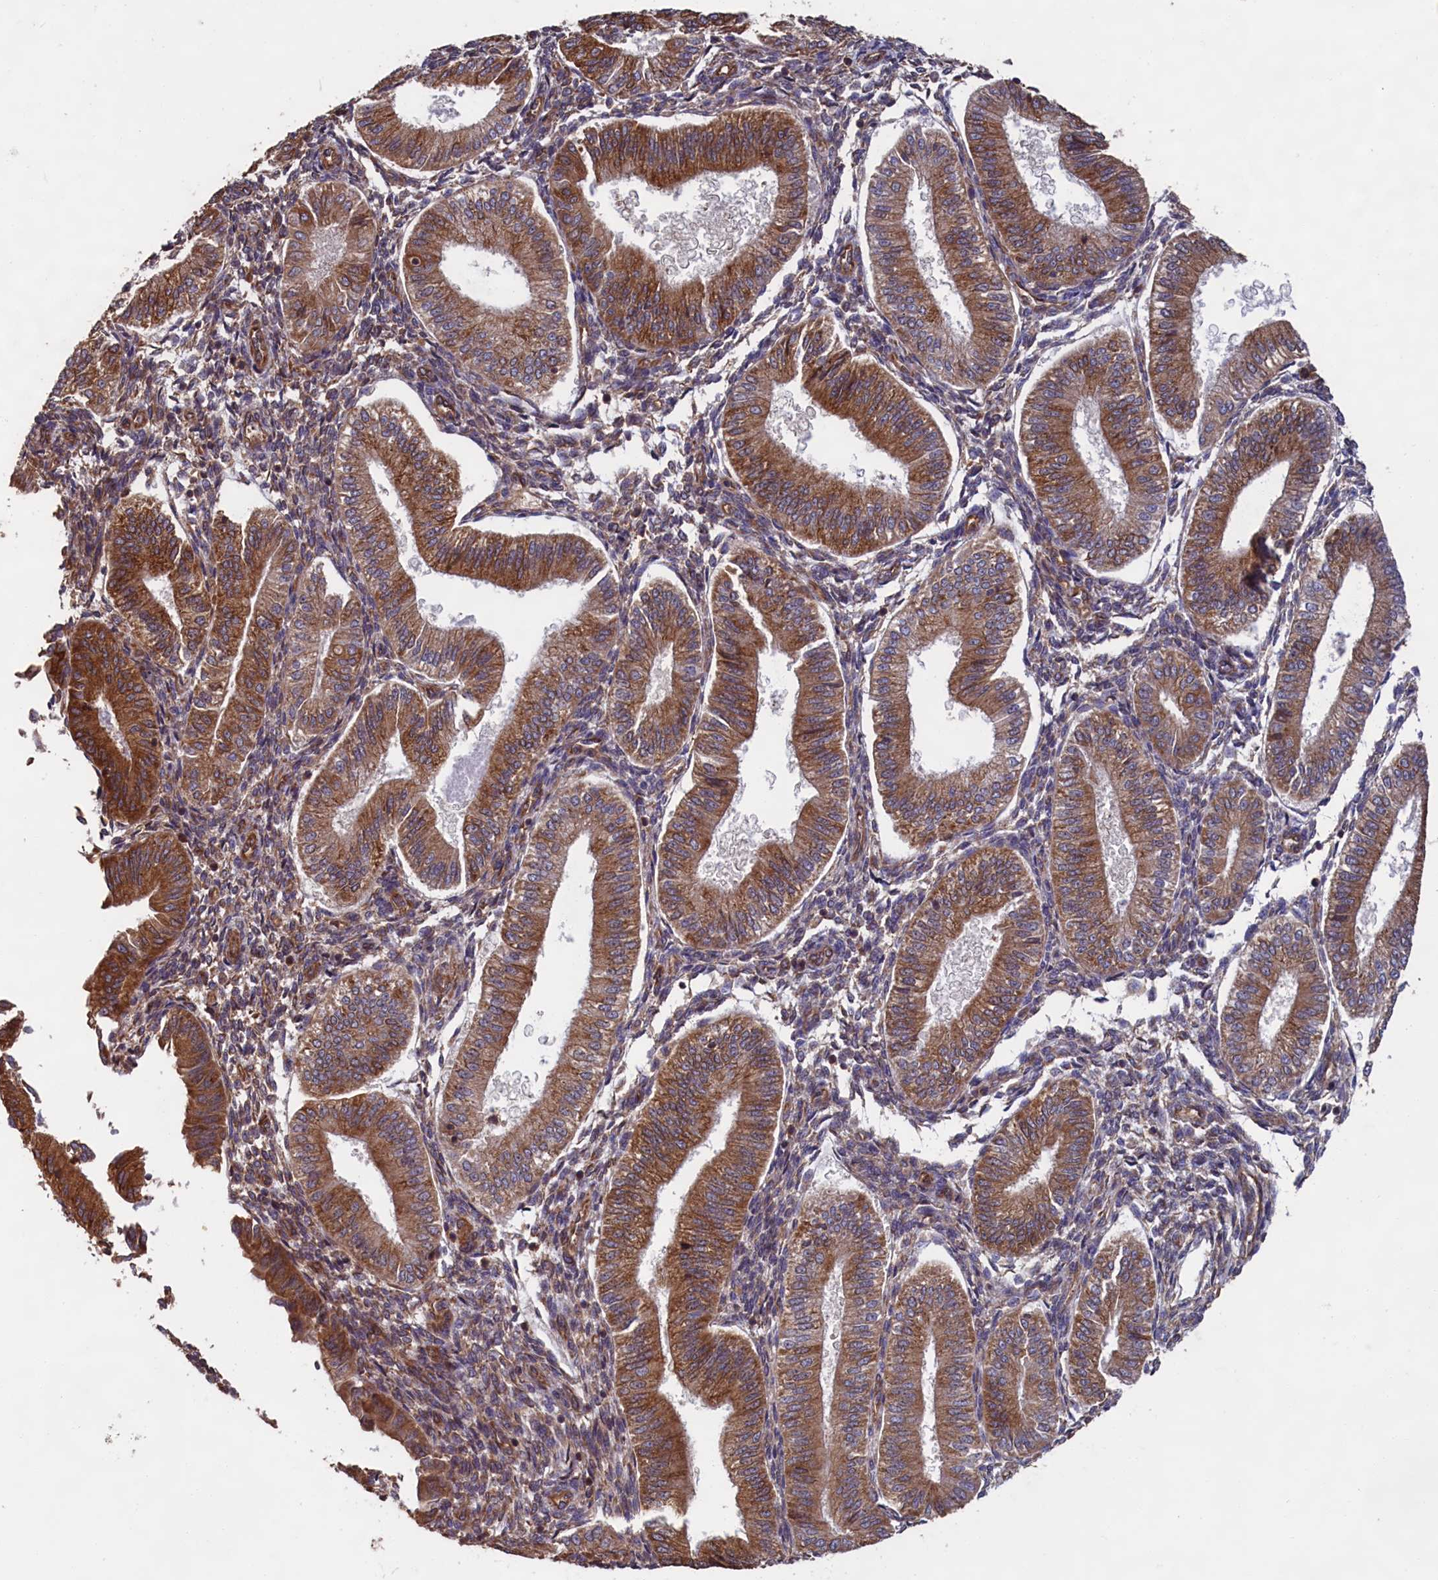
{"staining": {"intensity": "strong", "quantity": "25%-75%", "location": "cytoplasmic/membranous"}, "tissue": "endometrium", "cell_type": "Cells in endometrial stroma", "image_type": "normal", "snomed": [{"axis": "morphology", "description": "Normal tissue, NOS"}, {"axis": "topography", "description": "Endometrium"}], "caption": "Human endometrium stained with a brown dye demonstrates strong cytoplasmic/membranous positive expression in approximately 25%-75% of cells in endometrial stroma.", "gene": "CCDC124", "patient": {"sex": "female", "age": 39}}